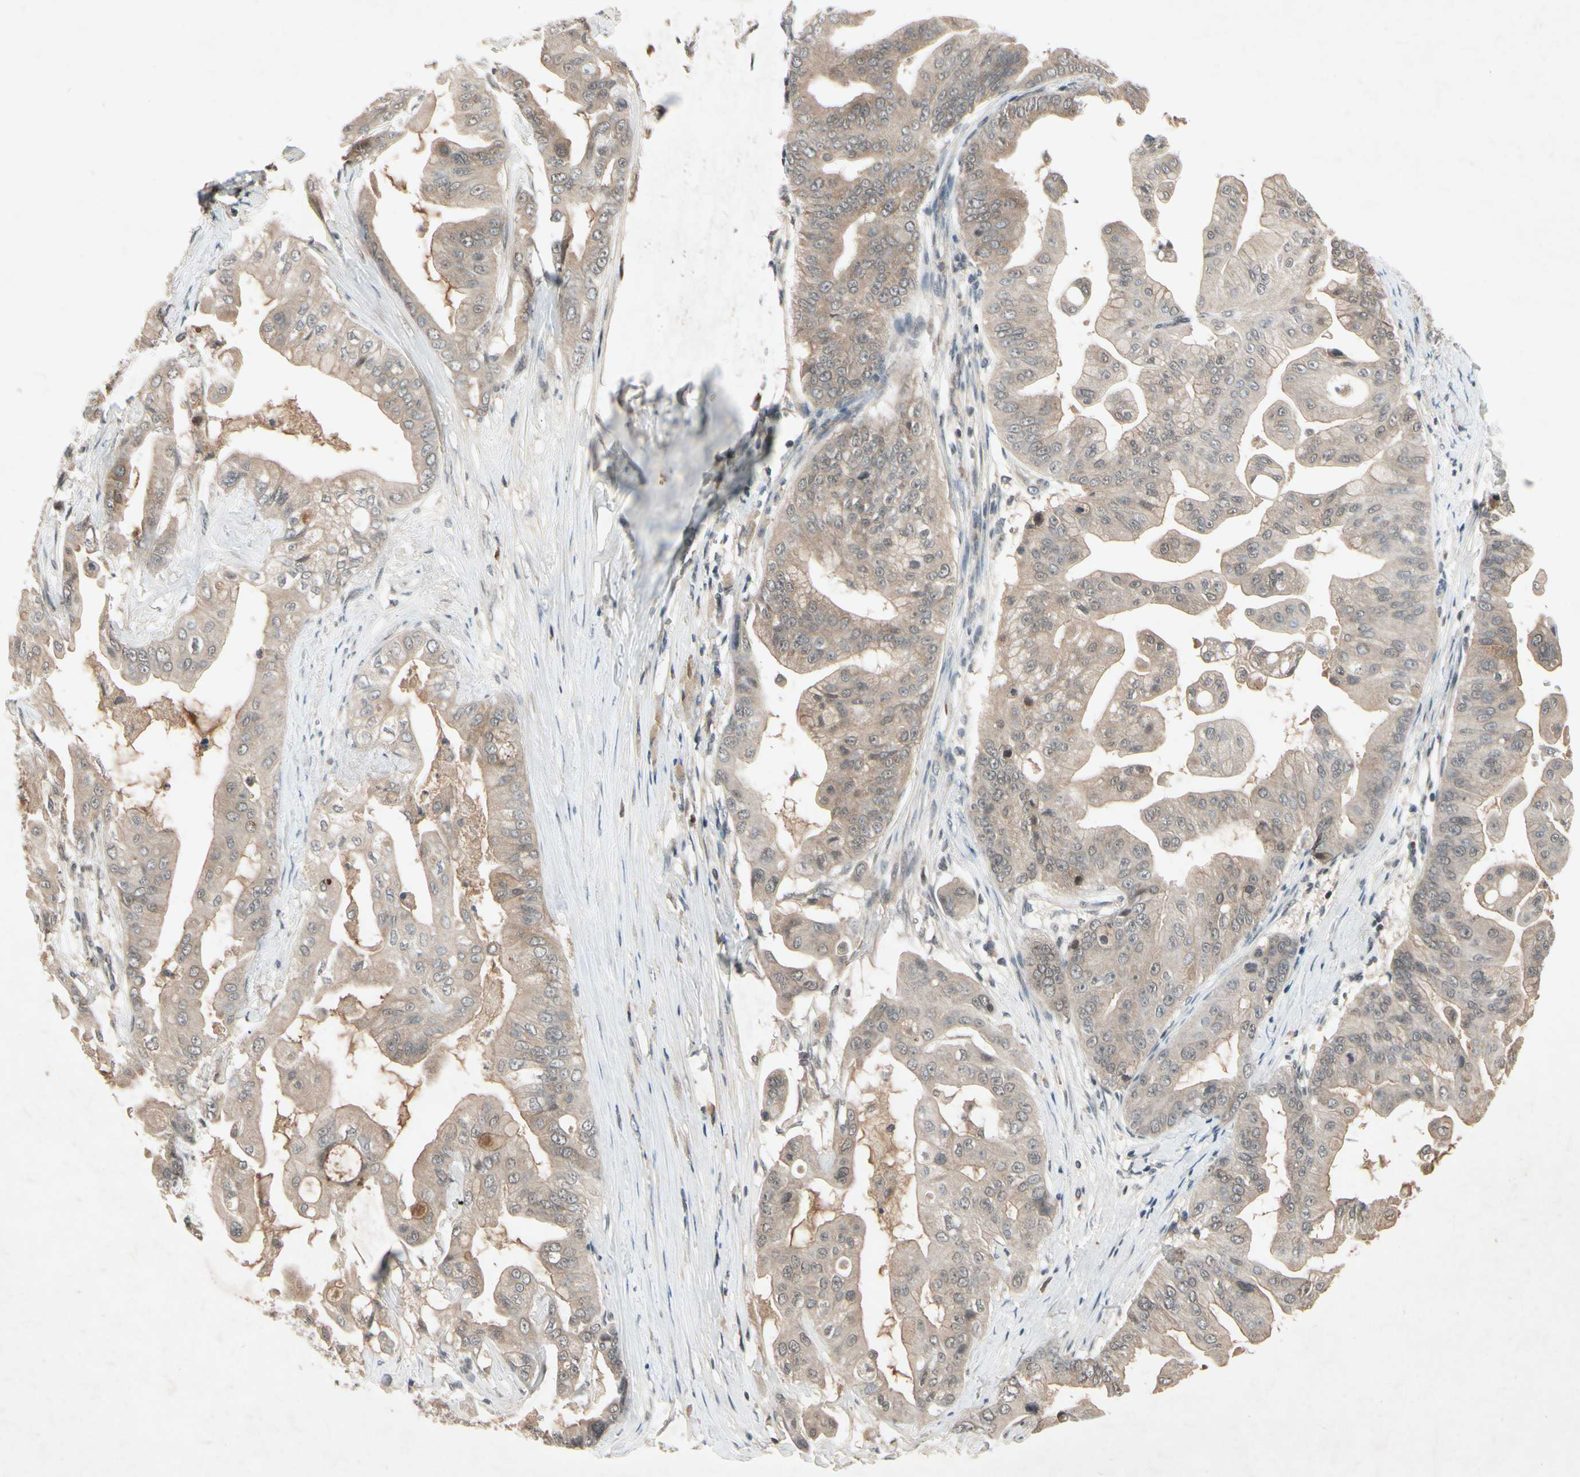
{"staining": {"intensity": "weak", "quantity": ">75%", "location": "cytoplasmic/membranous"}, "tissue": "pancreatic cancer", "cell_type": "Tumor cells", "image_type": "cancer", "snomed": [{"axis": "morphology", "description": "Adenocarcinoma, NOS"}, {"axis": "topography", "description": "Pancreas"}], "caption": "IHC (DAB) staining of pancreatic cancer (adenocarcinoma) displays weak cytoplasmic/membranous protein expression in approximately >75% of tumor cells. The staining was performed using DAB, with brown indicating positive protein expression. Nuclei are stained blue with hematoxylin.", "gene": "NSF", "patient": {"sex": "female", "age": 75}}